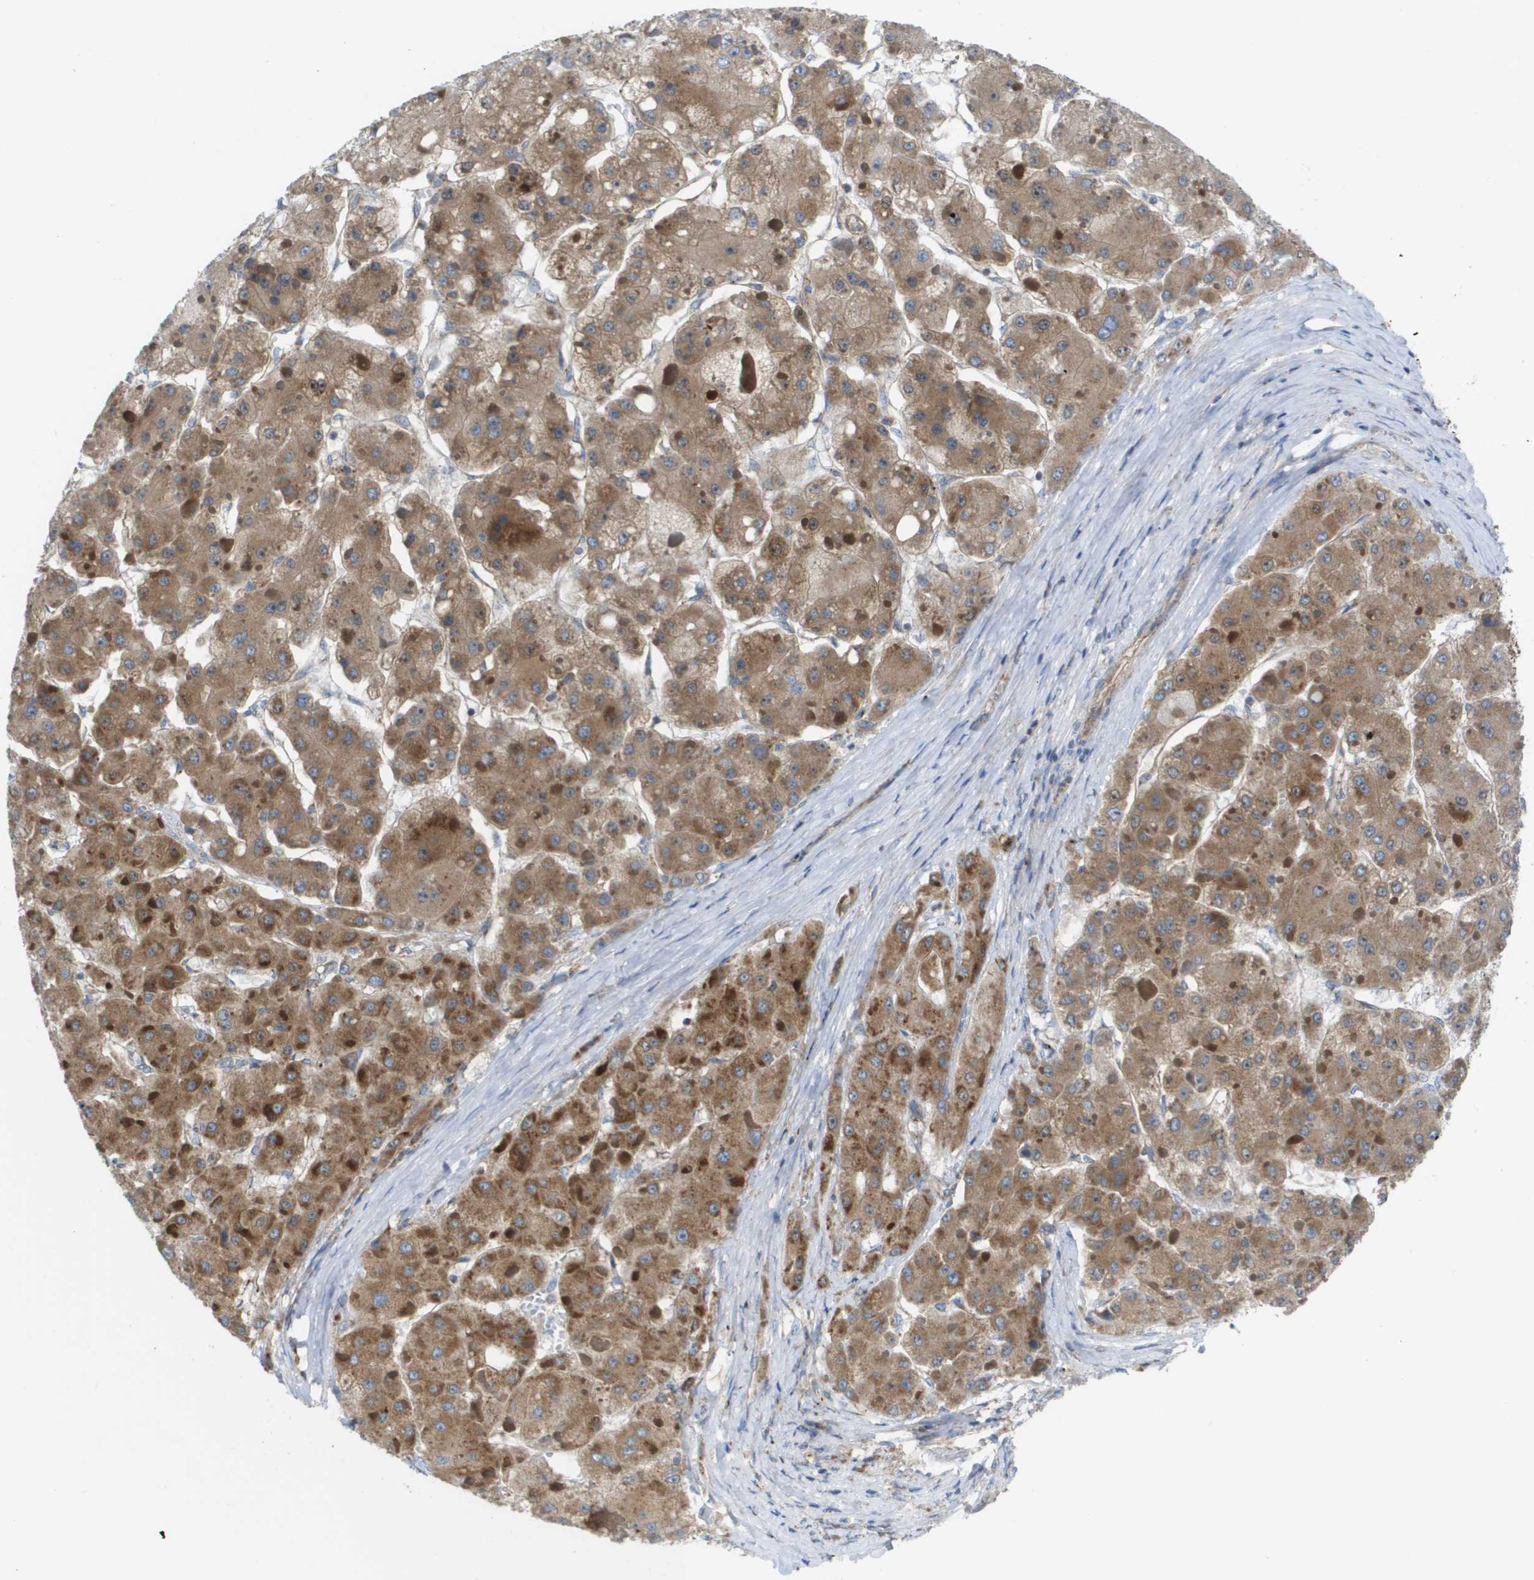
{"staining": {"intensity": "moderate", "quantity": ">75%", "location": "cytoplasmic/membranous"}, "tissue": "liver cancer", "cell_type": "Tumor cells", "image_type": "cancer", "snomed": [{"axis": "morphology", "description": "Carcinoma, Hepatocellular, NOS"}, {"axis": "topography", "description": "Liver"}], "caption": "DAB immunohistochemical staining of human liver cancer (hepatocellular carcinoma) exhibits moderate cytoplasmic/membranous protein positivity in approximately >75% of tumor cells.", "gene": "FIS1", "patient": {"sex": "female", "age": 73}}